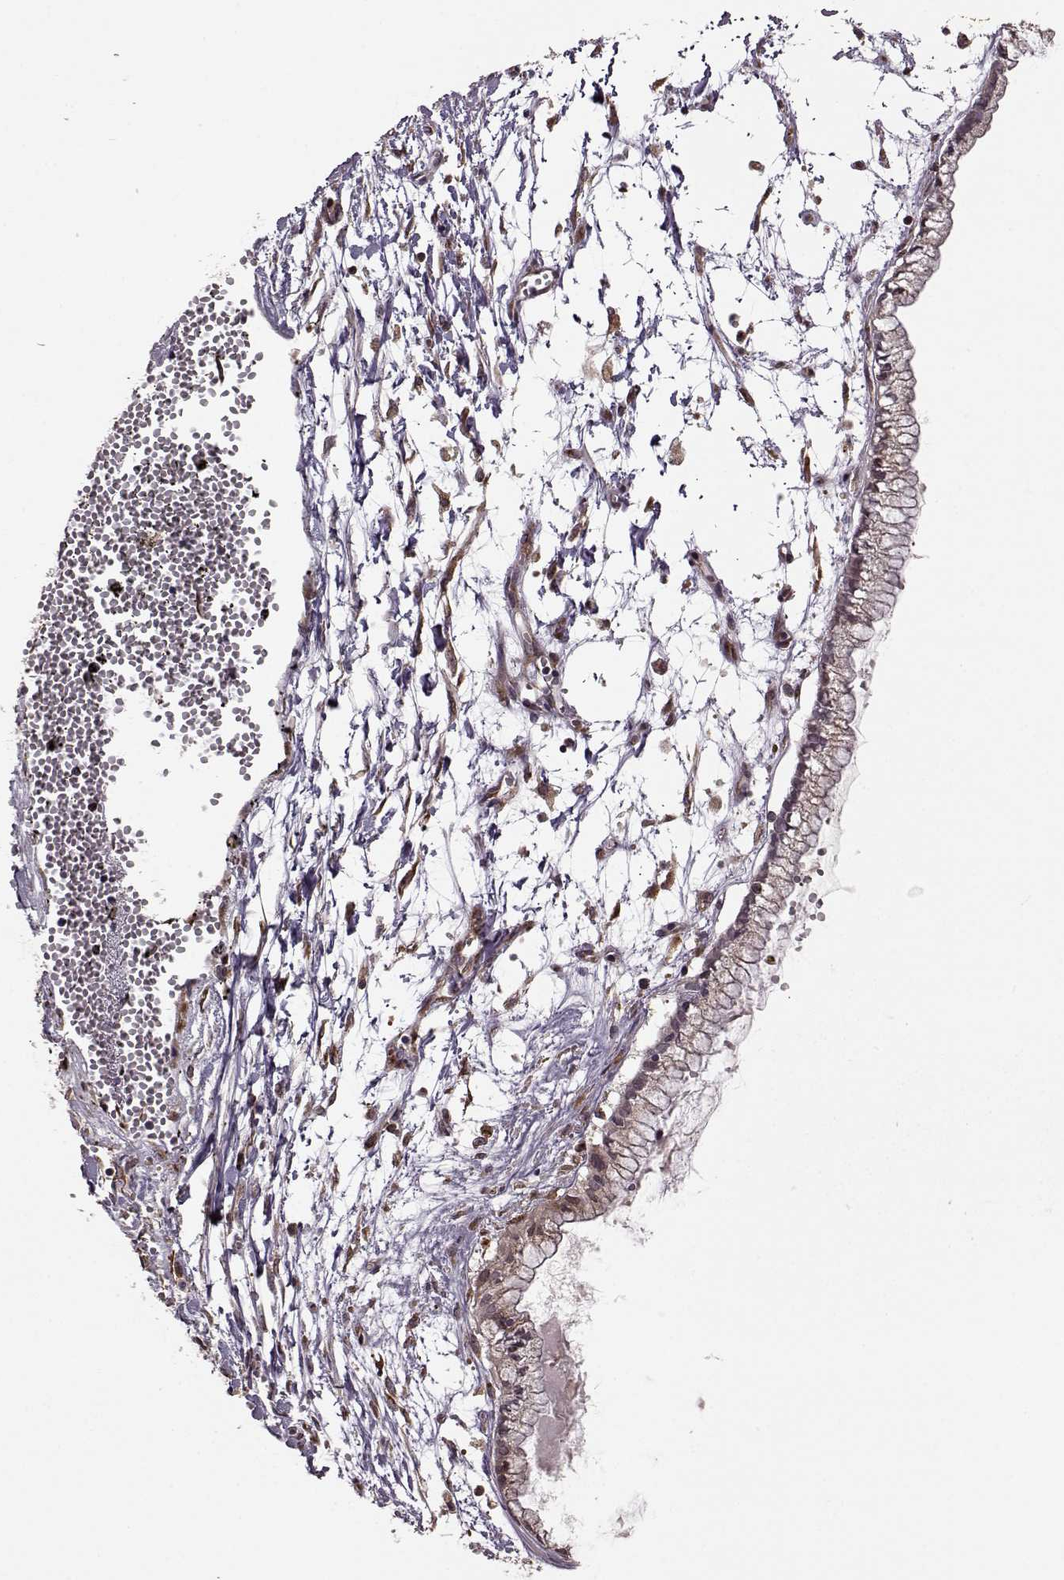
{"staining": {"intensity": "negative", "quantity": "none", "location": "none"}, "tissue": "ovarian cancer", "cell_type": "Tumor cells", "image_type": "cancer", "snomed": [{"axis": "morphology", "description": "Cystadenocarcinoma, mucinous, NOS"}, {"axis": "topography", "description": "Ovary"}], "caption": "IHC image of neoplastic tissue: mucinous cystadenocarcinoma (ovarian) stained with DAB shows no significant protein expression in tumor cells.", "gene": "YIPF5", "patient": {"sex": "female", "age": 67}}